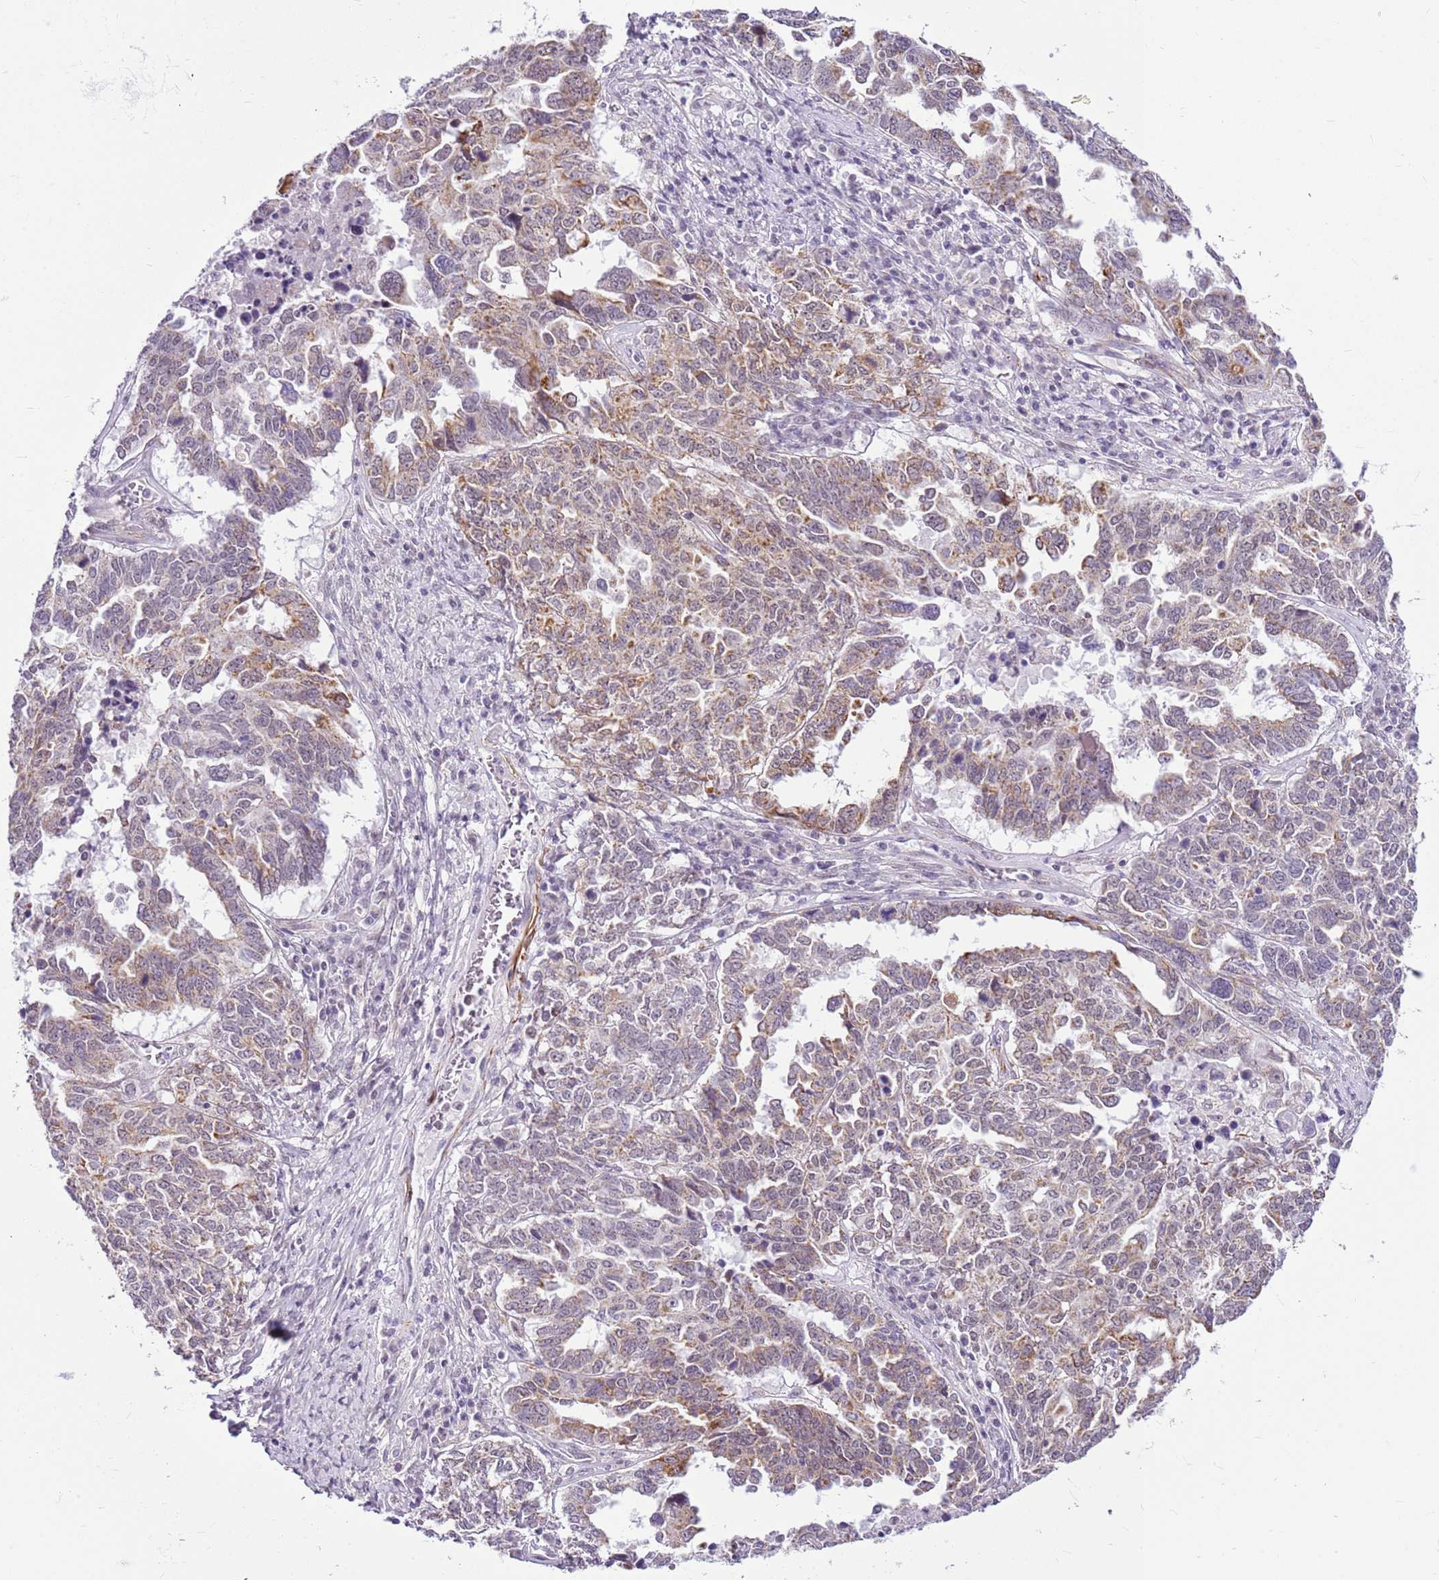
{"staining": {"intensity": "weak", "quantity": "25%-75%", "location": "cytoplasmic/membranous"}, "tissue": "ovarian cancer", "cell_type": "Tumor cells", "image_type": "cancer", "snomed": [{"axis": "morphology", "description": "Carcinoma, endometroid"}, {"axis": "topography", "description": "Ovary"}], "caption": "Immunohistochemistry (DAB) staining of human ovarian cancer (endometroid carcinoma) demonstrates weak cytoplasmic/membranous protein expression in approximately 25%-75% of tumor cells.", "gene": "SMIM4", "patient": {"sex": "female", "age": 62}}